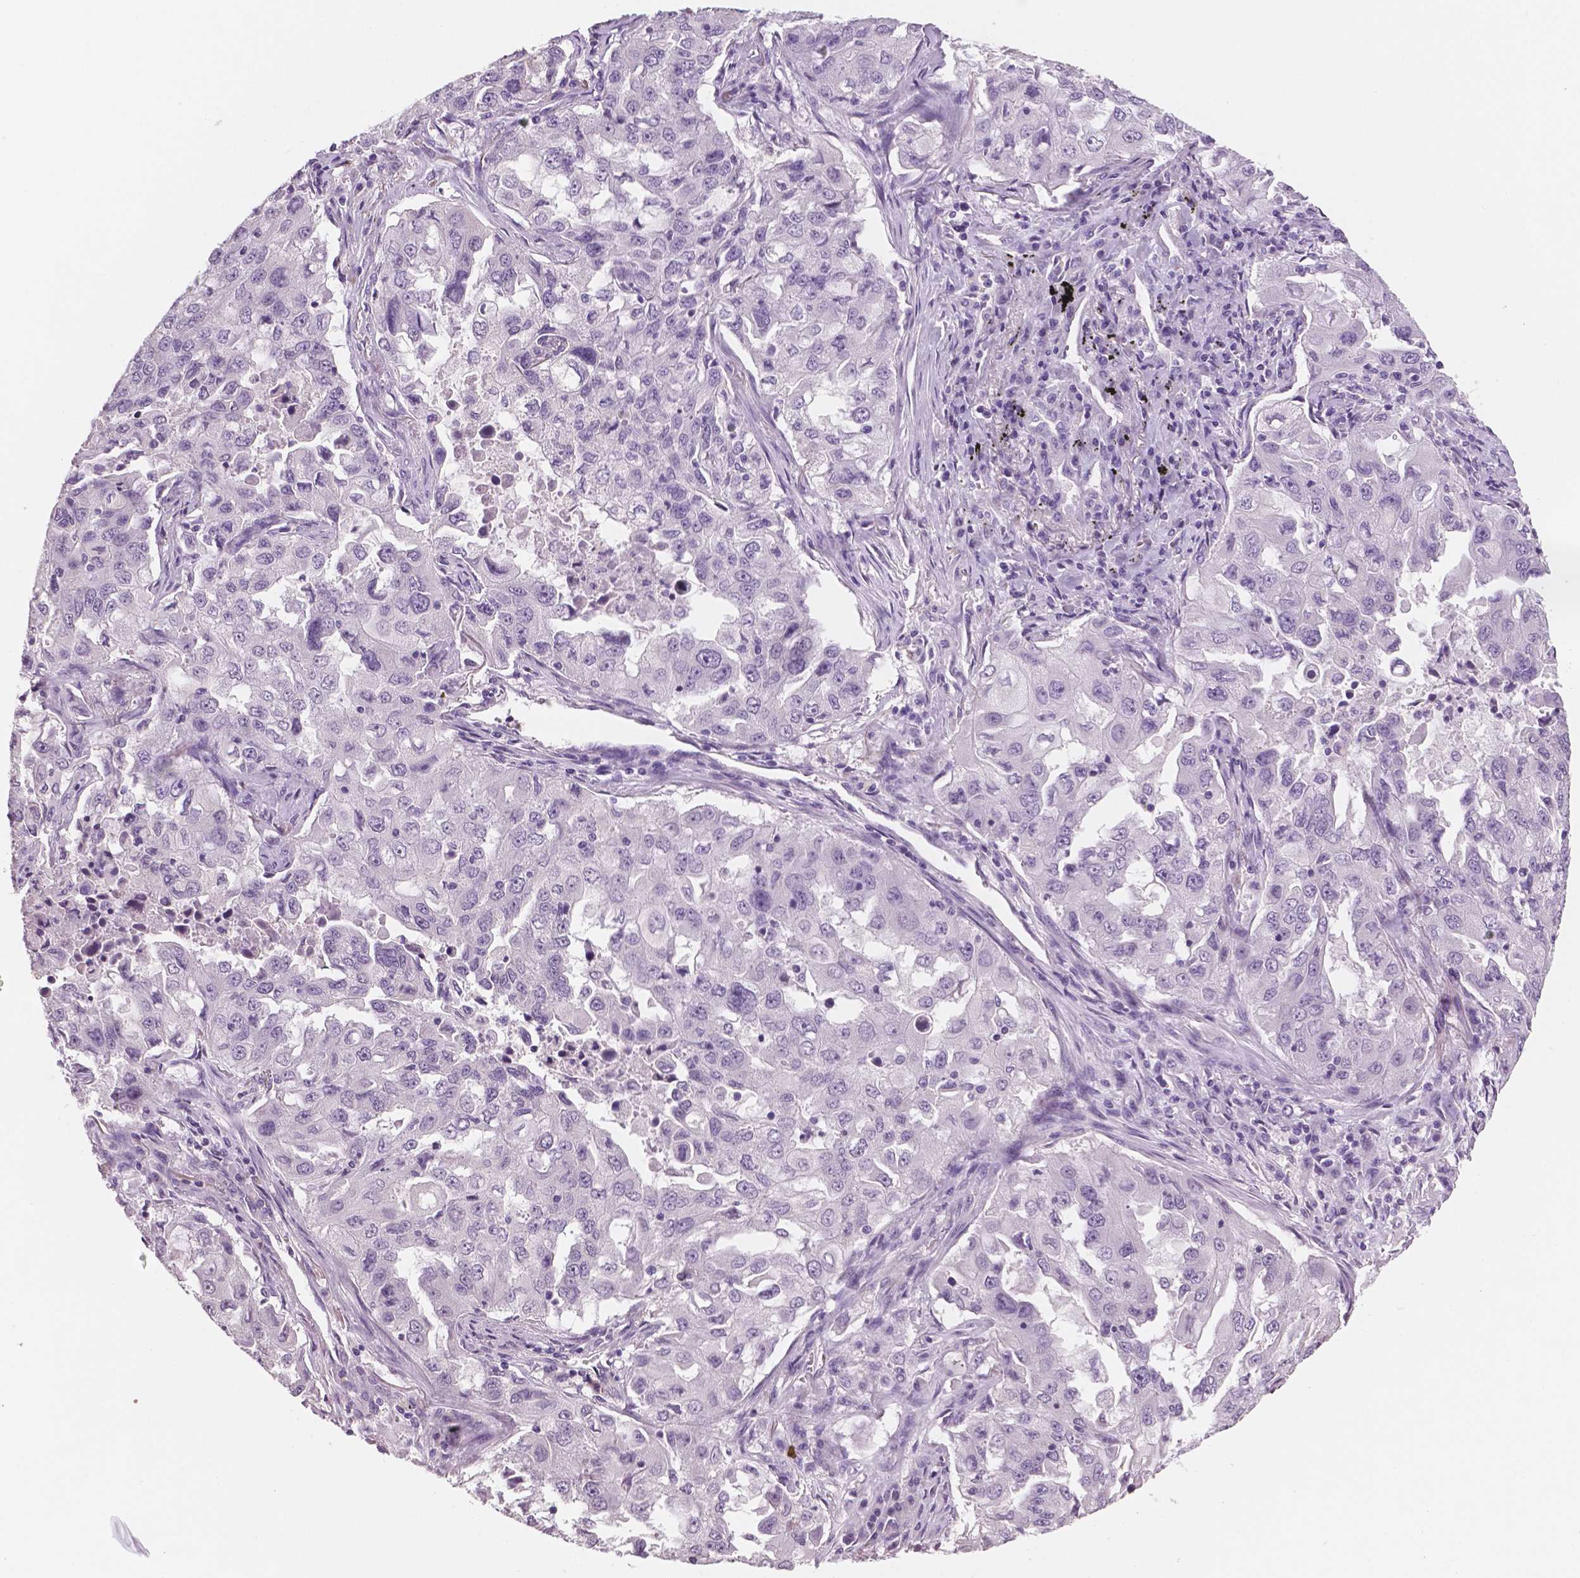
{"staining": {"intensity": "negative", "quantity": "none", "location": "none"}, "tissue": "lung cancer", "cell_type": "Tumor cells", "image_type": "cancer", "snomed": [{"axis": "morphology", "description": "Adenocarcinoma, NOS"}, {"axis": "topography", "description": "Lung"}], "caption": "Immunohistochemistry of lung cancer (adenocarcinoma) demonstrates no expression in tumor cells.", "gene": "TSPAN7", "patient": {"sex": "female", "age": 61}}